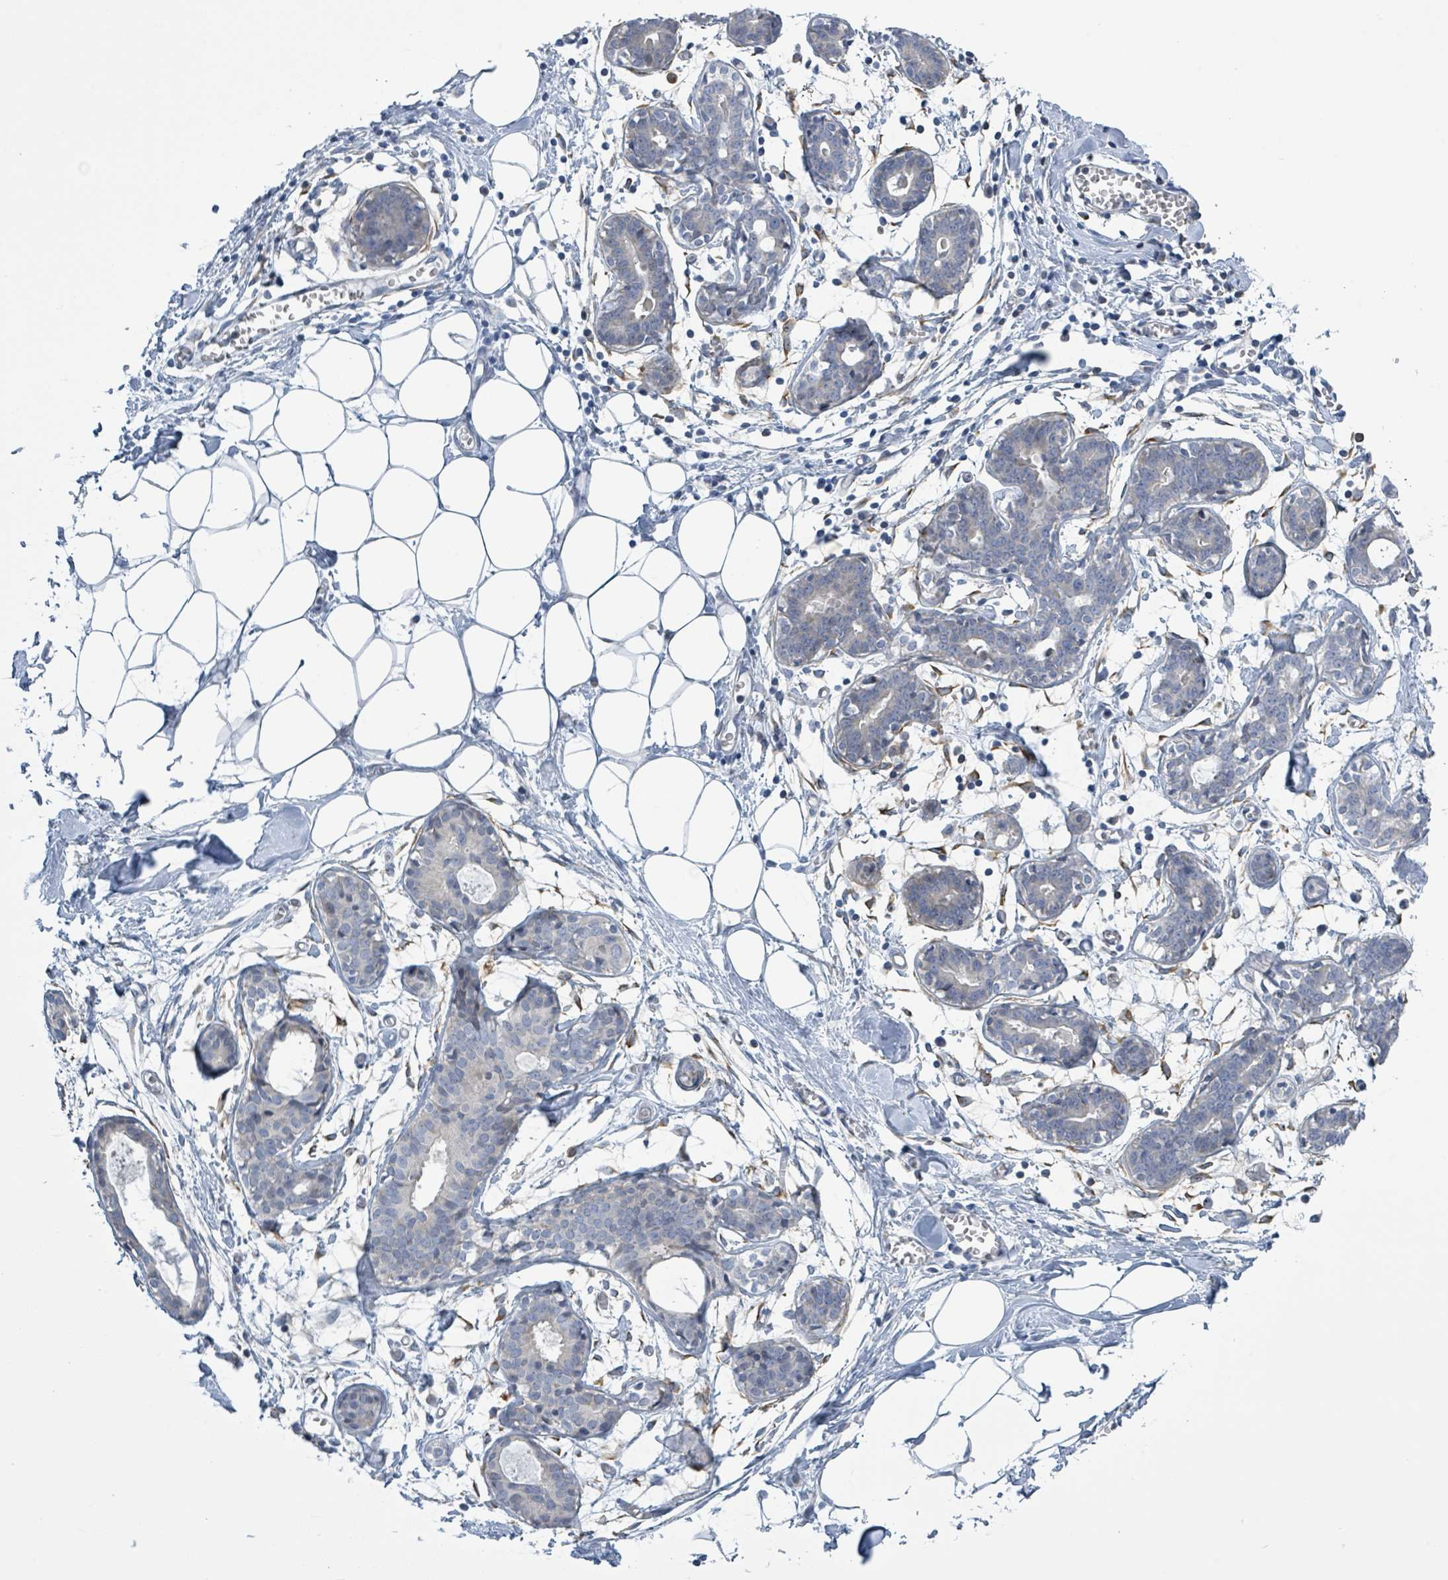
{"staining": {"intensity": "negative", "quantity": "none", "location": "none"}, "tissue": "breast", "cell_type": "Adipocytes", "image_type": "normal", "snomed": [{"axis": "morphology", "description": "Normal tissue, NOS"}, {"axis": "topography", "description": "Breast"}], "caption": "Adipocytes are negative for brown protein staining in benign breast. (DAB (3,3'-diaminobenzidine) IHC, high magnification).", "gene": "DGKZ", "patient": {"sex": "female", "age": 27}}